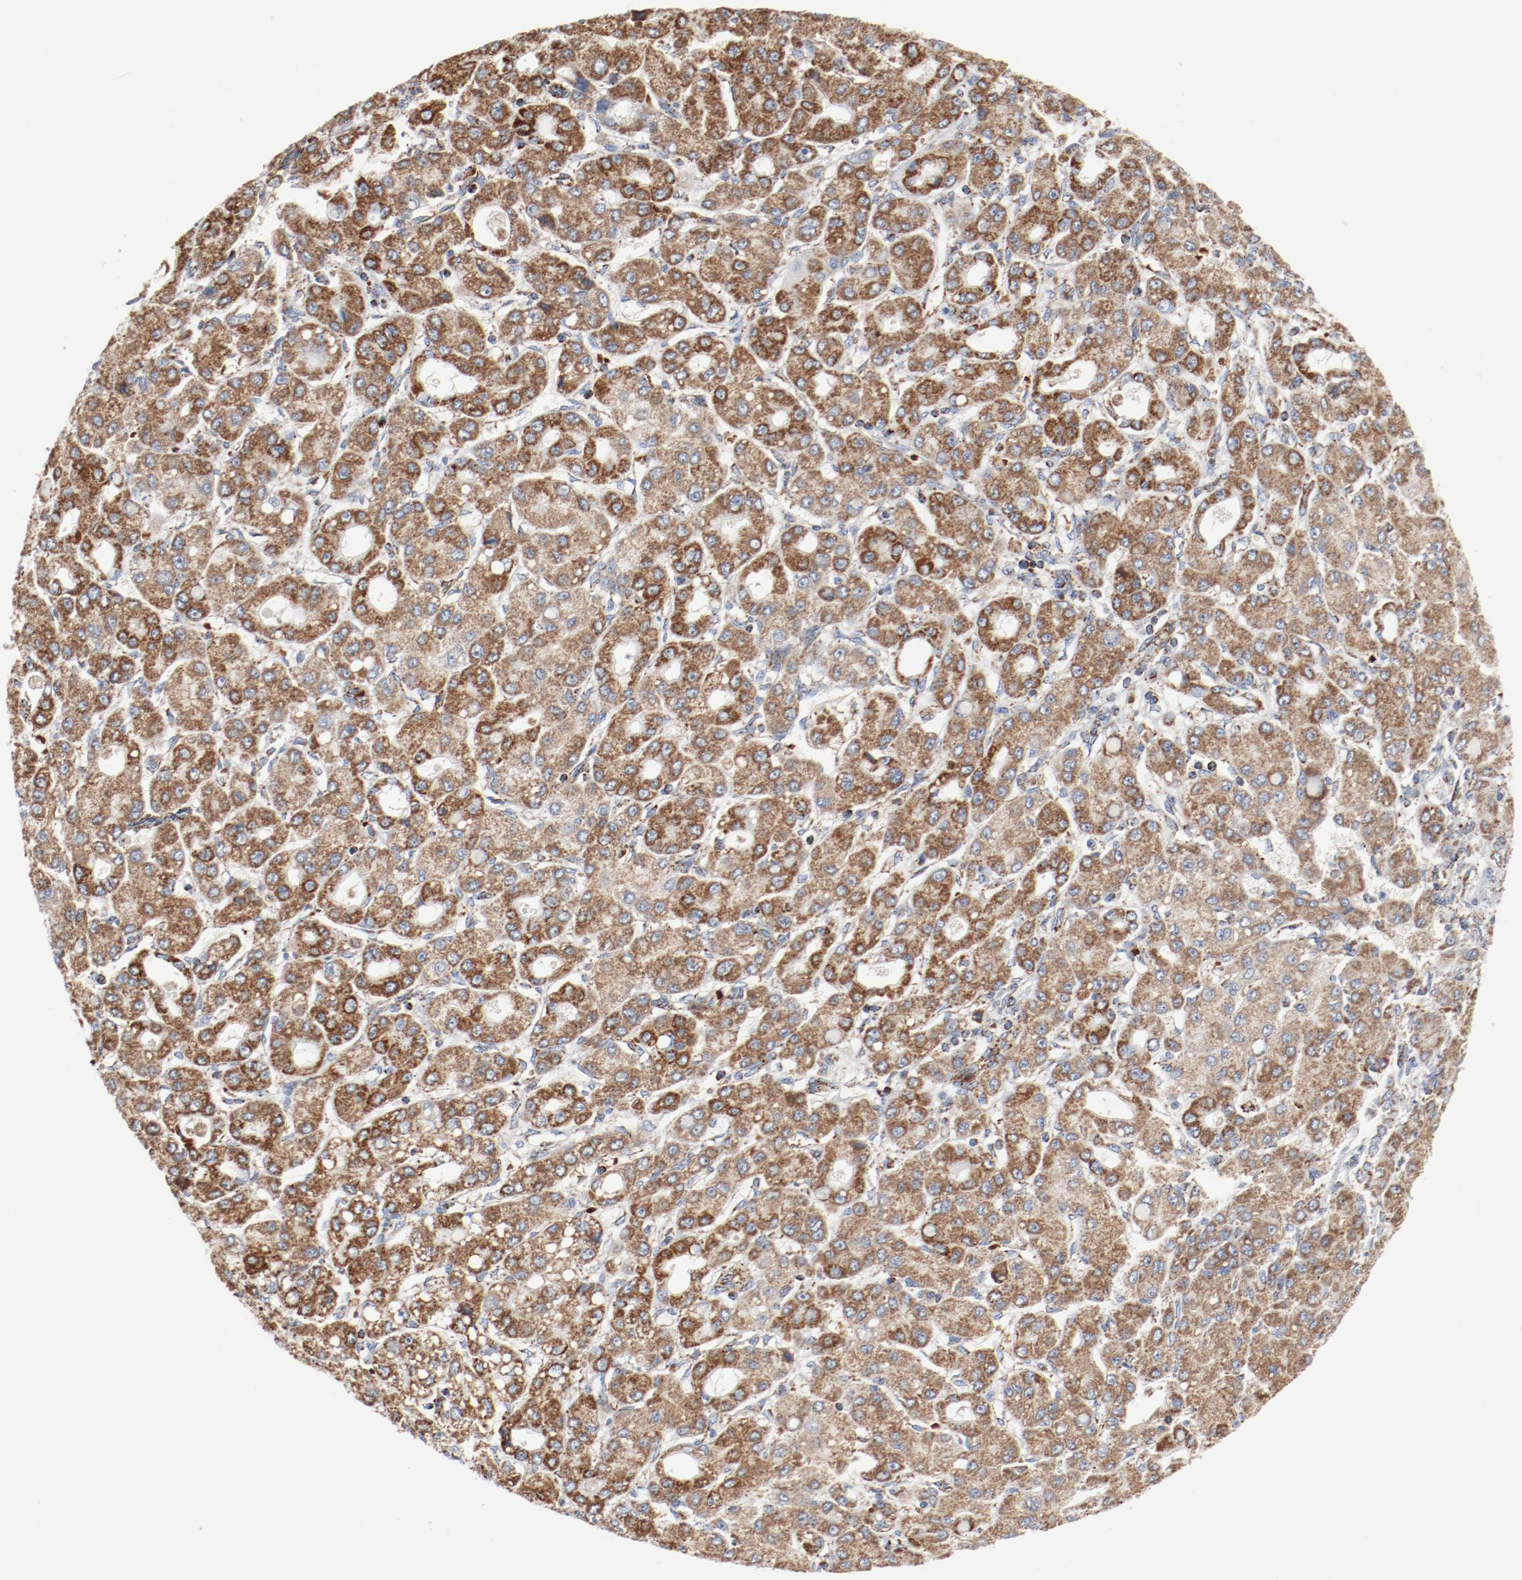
{"staining": {"intensity": "strong", "quantity": ">75%", "location": "cytoplasmic/membranous"}, "tissue": "liver cancer", "cell_type": "Tumor cells", "image_type": "cancer", "snomed": [{"axis": "morphology", "description": "Carcinoma, Hepatocellular, NOS"}, {"axis": "topography", "description": "Liver"}], "caption": "Human liver cancer stained for a protein (brown) displays strong cytoplasmic/membranous positive expression in about >75% of tumor cells.", "gene": "NDUFB8", "patient": {"sex": "male", "age": 69}}